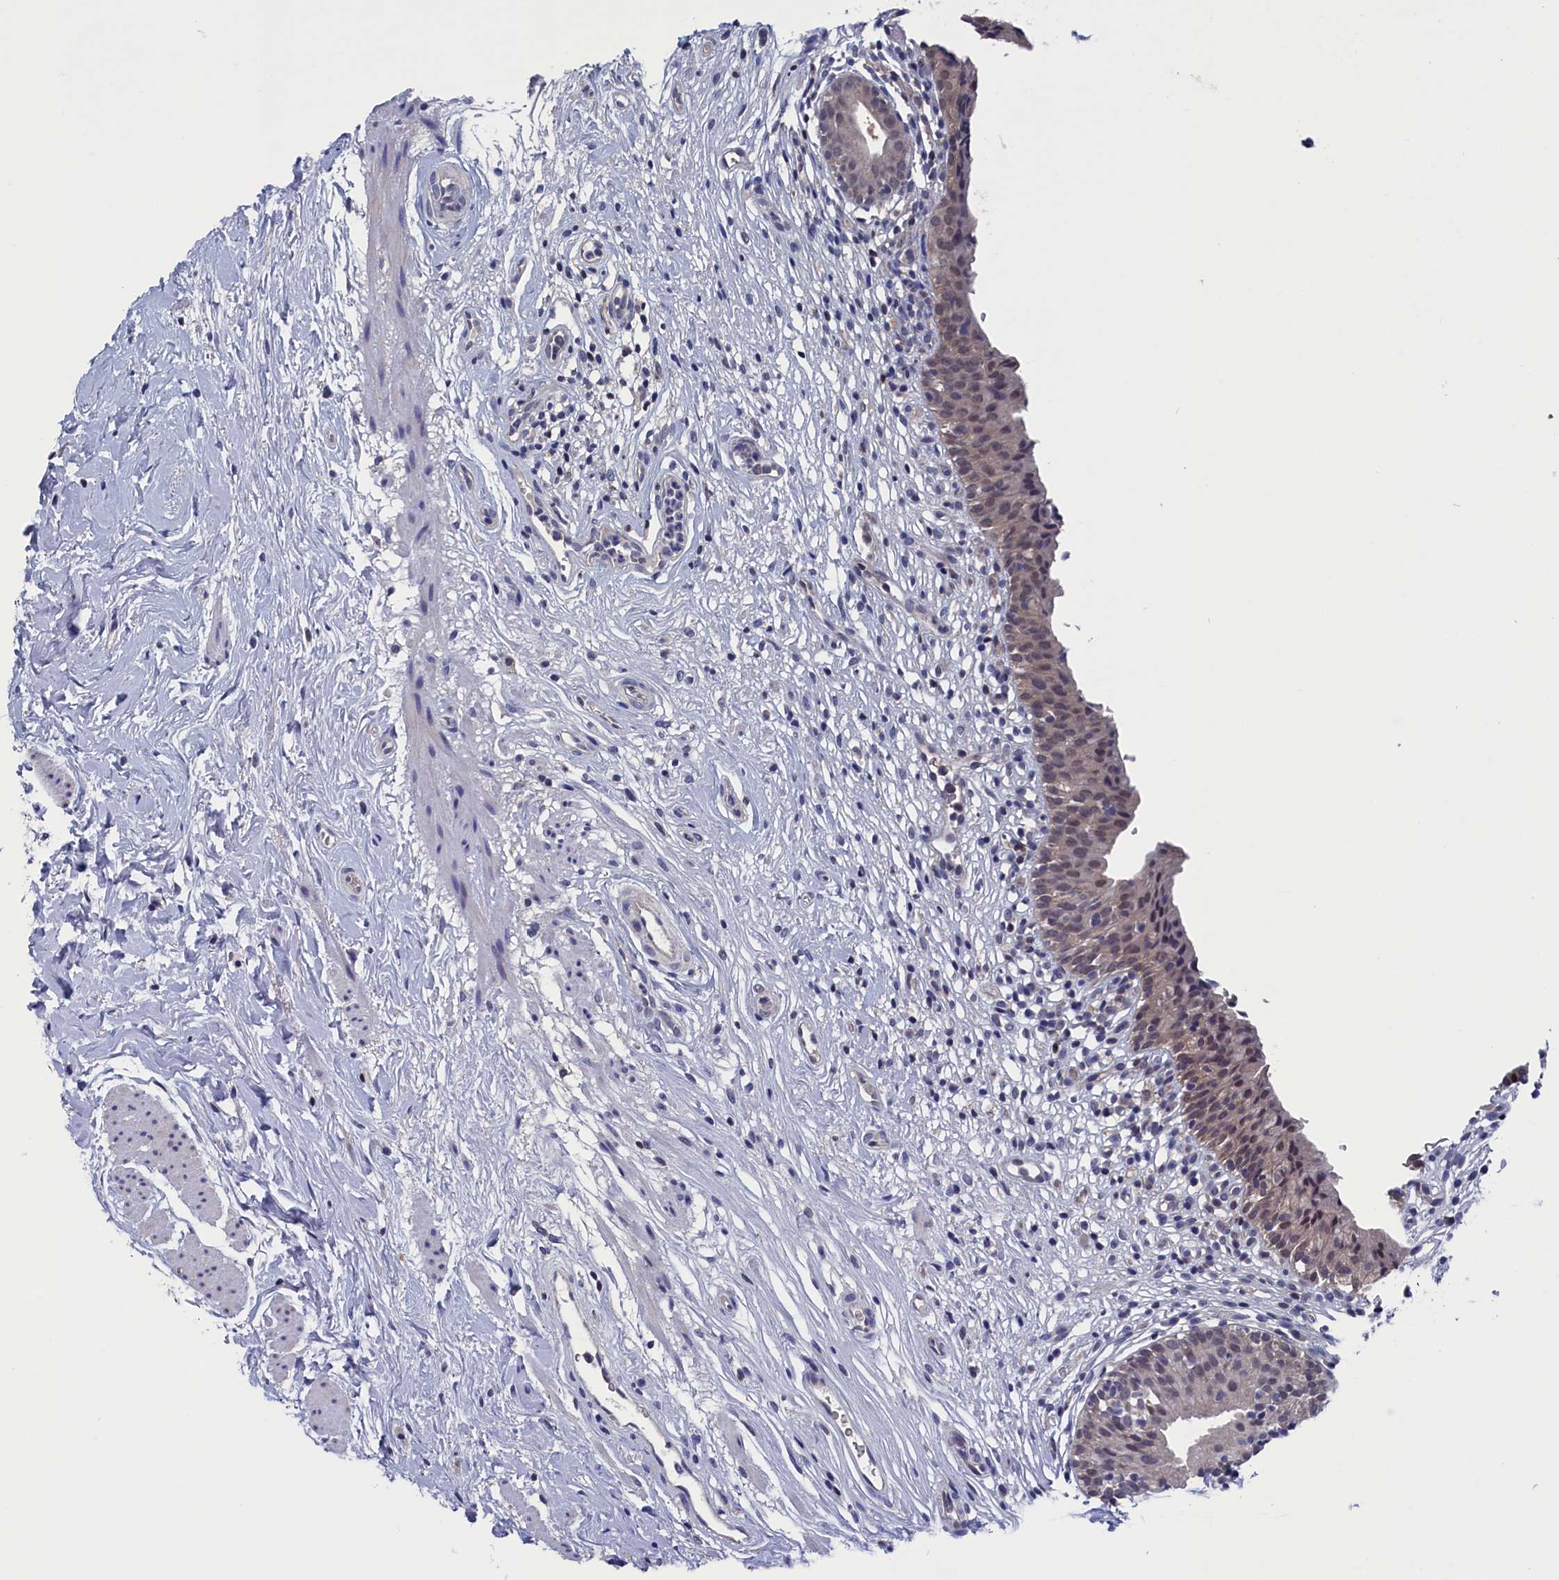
{"staining": {"intensity": "weak", "quantity": ">75%", "location": "cytoplasmic/membranous,nuclear"}, "tissue": "urinary bladder", "cell_type": "Urothelial cells", "image_type": "normal", "snomed": [{"axis": "morphology", "description": "Normal tissue, NOS"}, {"axis": "morphology", "description": "Inflammation, NOS"}, {"axis": "topography", "description": "Urinary bladder"}], "caption": "High-magnification brightfield microscopy of benign urinary bladder stained with DAB (3,3'-diaminobenzidine) (brown) and counterstained with hematoxylin (blue). urothelial cells exhibit weak cytoplasmic/membranous,nuclear expression is seen in approximately>75% of cells. (brown staining indicates protein expression, while blue staining denotes nuclei).", "gene": "SPATA13", "patient": {"sex": "male", "age": 63}}